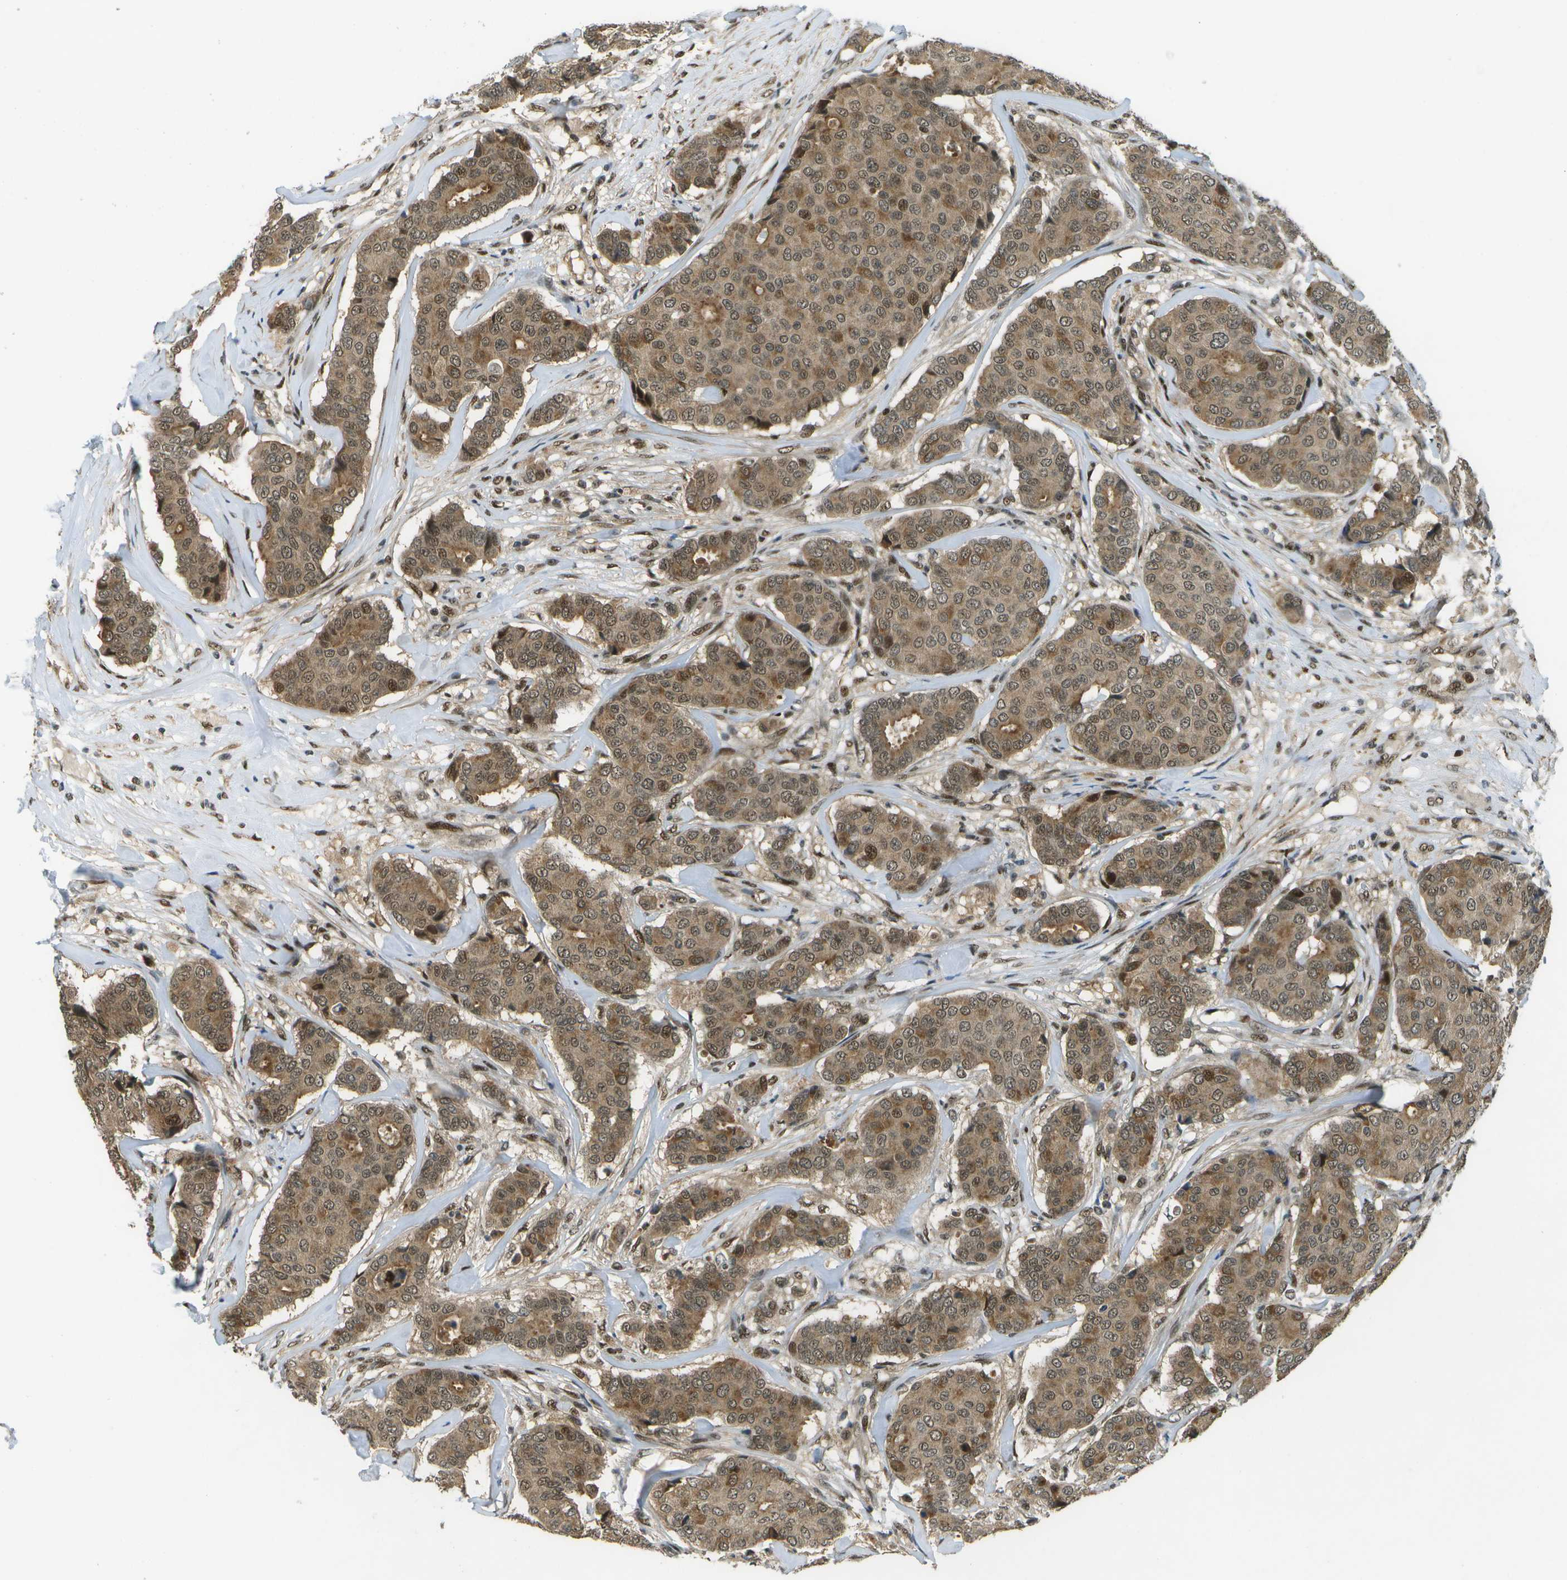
{"staining": {"intensity": "moderate", "quantity": ">75%", "location": "cytoplasmic/membranous,nuclear"}, "tissue": "breast cancer", "cell_type": "Tumor cells", "image_type": "cancer", "snomed": [{"axis": "morphology", "description": "Duct carcinoma"}, {"axis": "topography", "description": "Breast"}], "caption": "Brown immunohistochemical staining in human breast cancer (intraductal carcinoma) exhibits moderate cytoplasmic/membranous and nuclear staining in about >75% of tumor cells. Nuclei are stained in blue.", "gene": "GANC", "patient": {"sex": "female", "age": 75}}